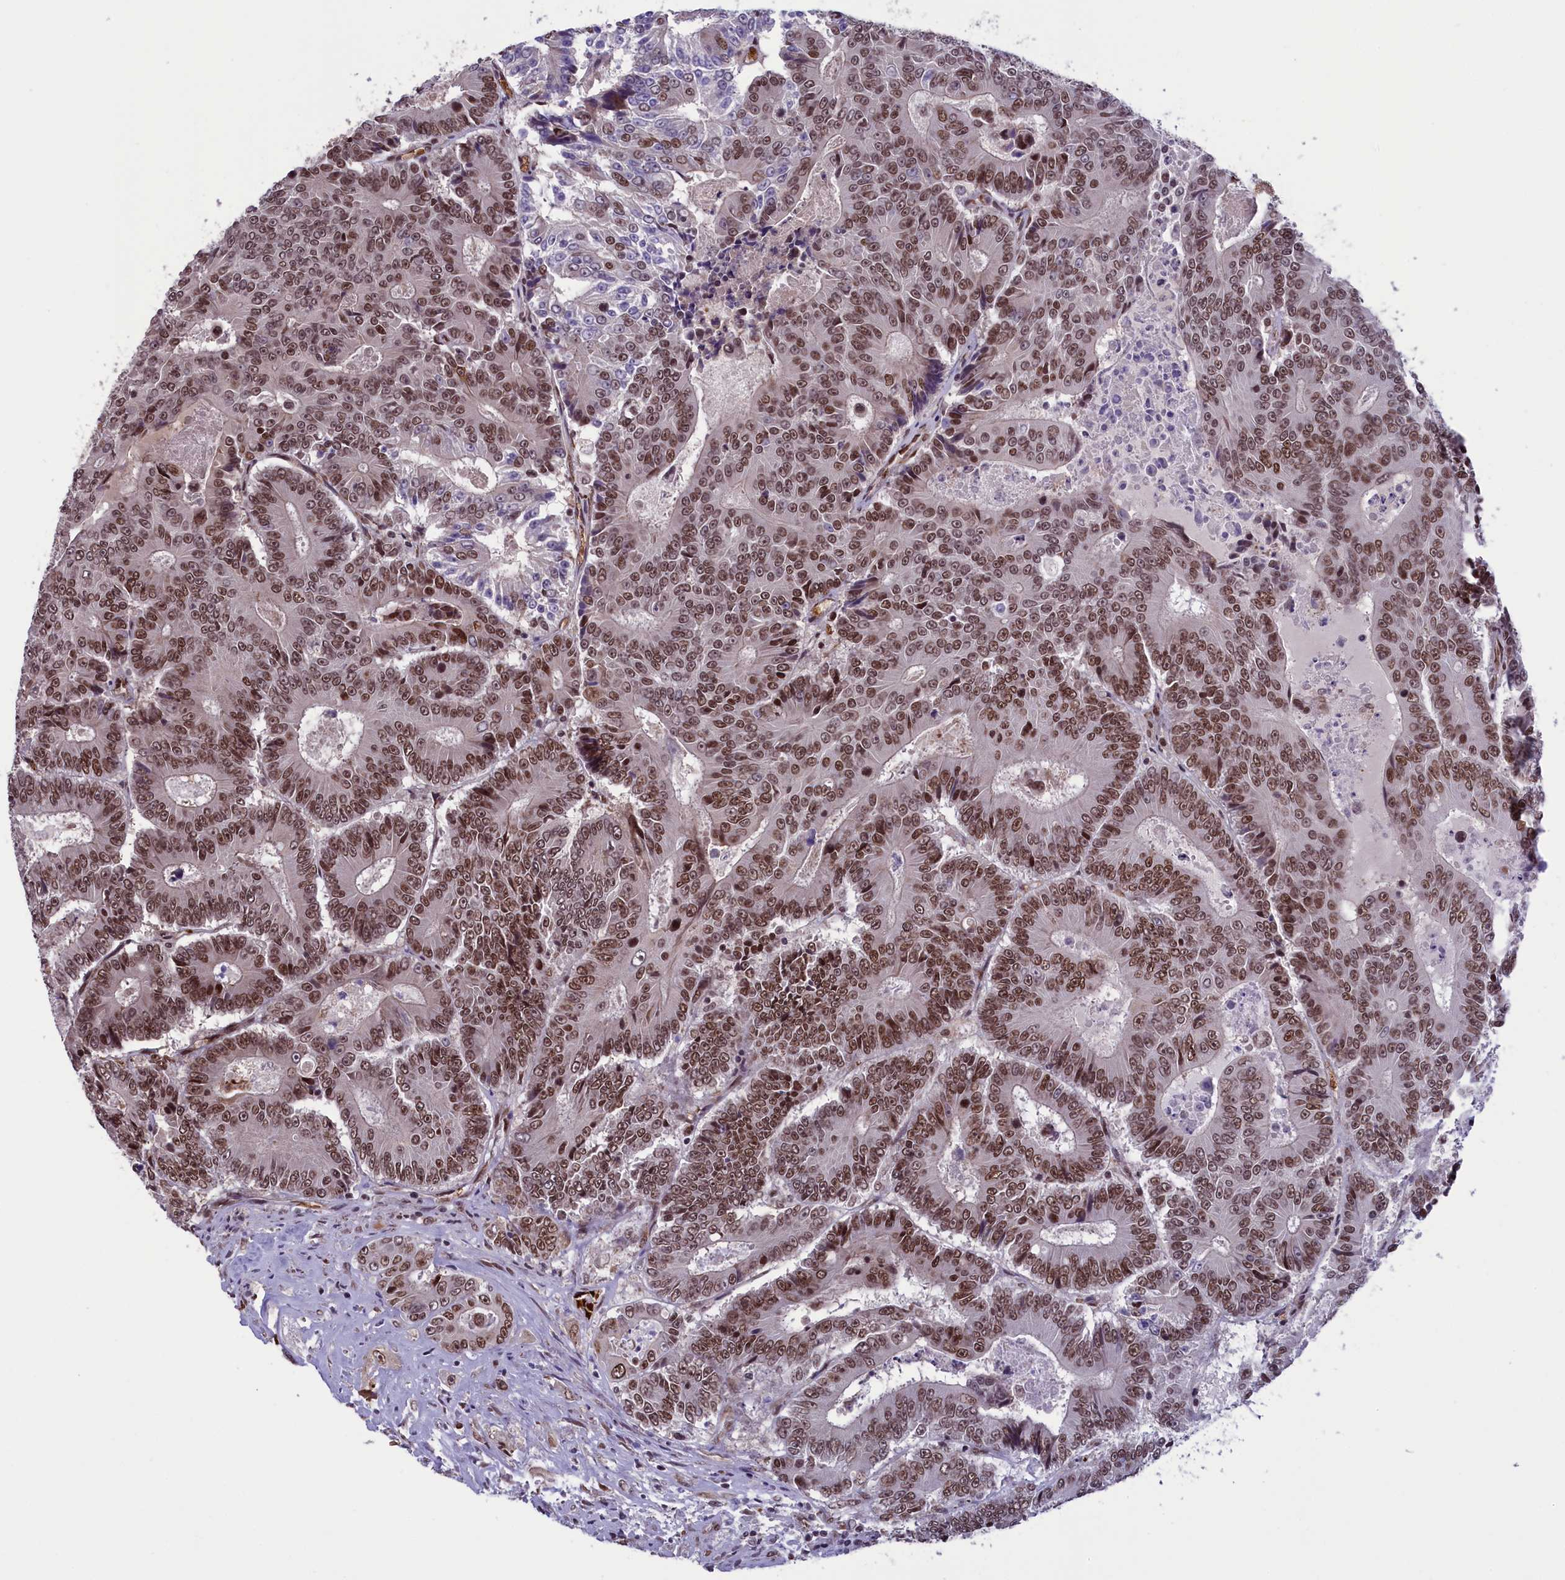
{"staining": {"intensity": "moderate", "quantity": ">75%", "location": "nuclear"}, "tissue": "colorectal cancer", "cell_type": "Tumor cells", "image_type": "cancer", "snomed": [{"axis": "morphology", "description": "Adenocarcinoma, NOS"}, {"axis": "topography", "description": "Colon"}], "caption": "Human adenocarcinoma (colorectal) stained with a protein marker displays moderate staining in tumor cells.", "gene": "MPHOSPH8", "patient": {"sex": "male", "age": 83}}